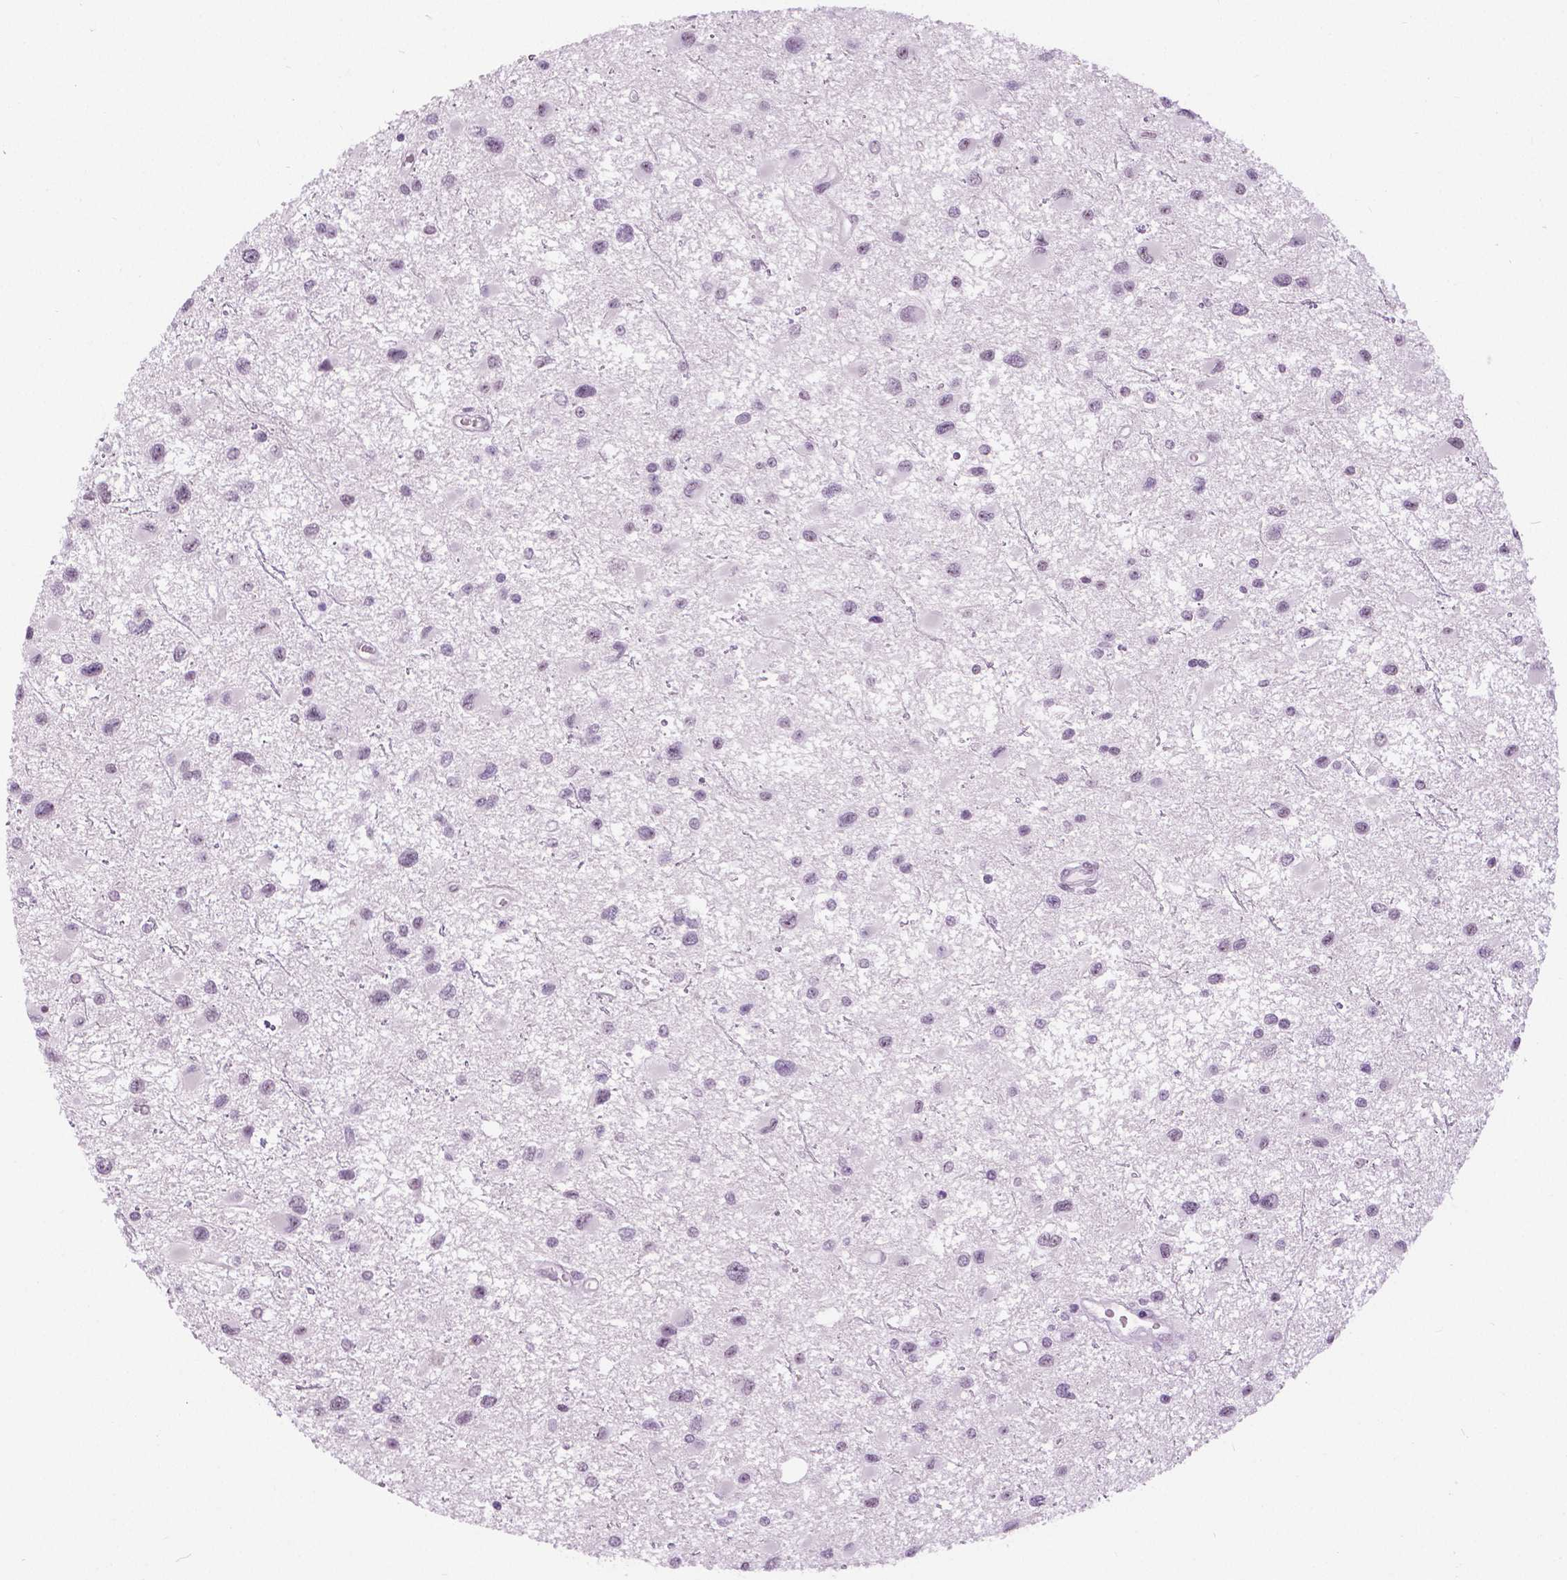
{"staining": {"intensity": "negative", "quantity": "none", "location": "none"}, "tissue": "glioma", "cell_type": "Tumor cells", "image_type": "cancer", "snomed": [{"axis": "morphology", "description": "Glioma, malignant, Low grade"}, {"axis": "topography", "description": "Brain"}], "caption": "The histopathology image displays no significant expression in tumor cells of malignant low-grade glioma.", "gene": "MYOM1", "patient": {"sex": "female", "age": 32}}